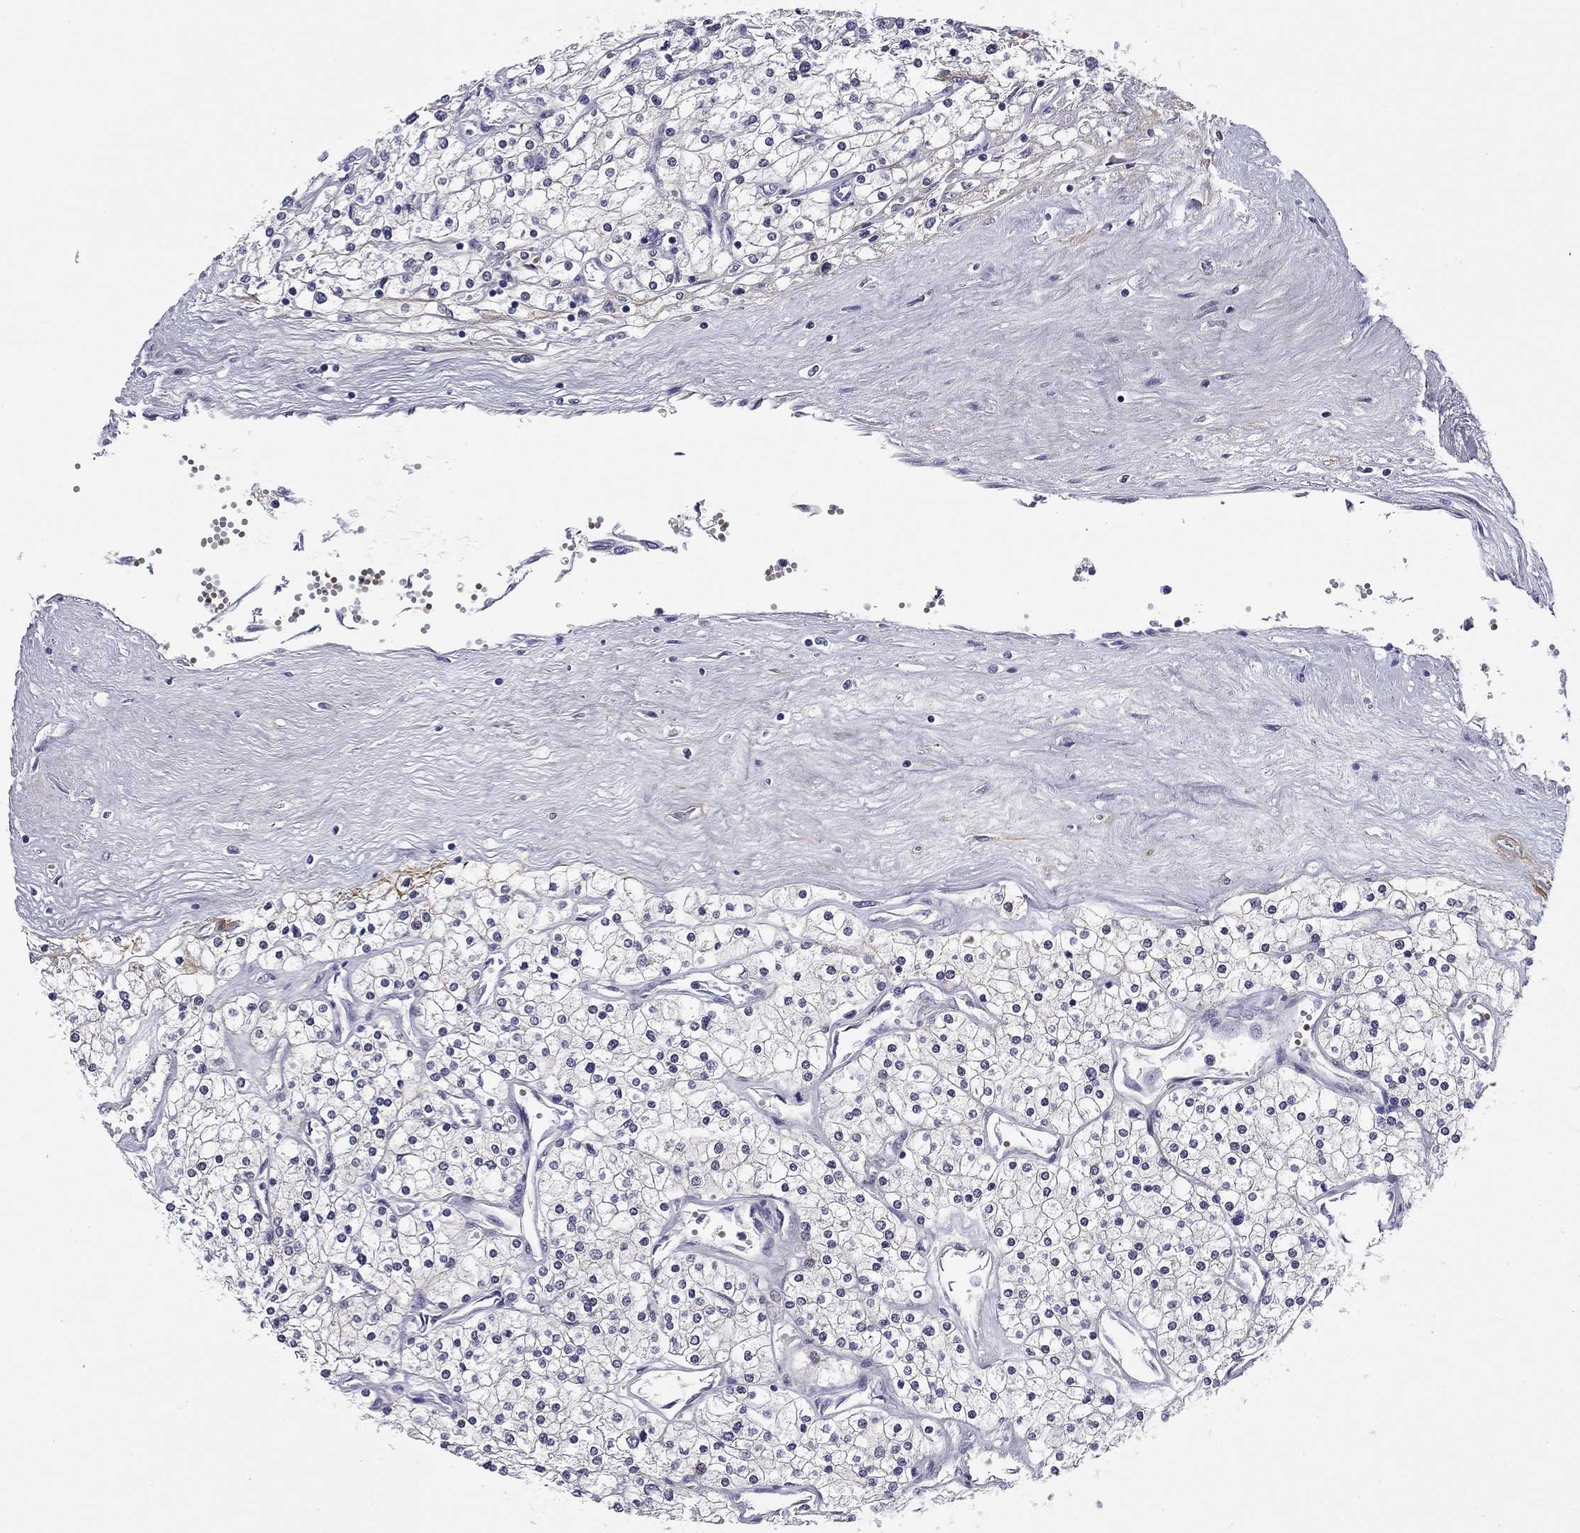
{"staining": {"intensity": "negative", "quantity": "none", "location": "none"}, "tissue": "renal cancer", "cell_type": "Tumor cells", "image_type": "cancer", "snomed": [{"axis": "morphology", "description": "Adenocarcinoma, NOS"}, {"axis": "topography", "description": "Kidney"}], "caption": "IHC image of neoplastic tissue: human renal adenocarcinoma stained with DAB displays no significant protein staining in tumor cells. (DAB (3,3'-diaminobenzidine) immunohistochemistry (IHC), high magnification).", "gene": "REXO5", "patient": {"sex": "male", "age": 80}}